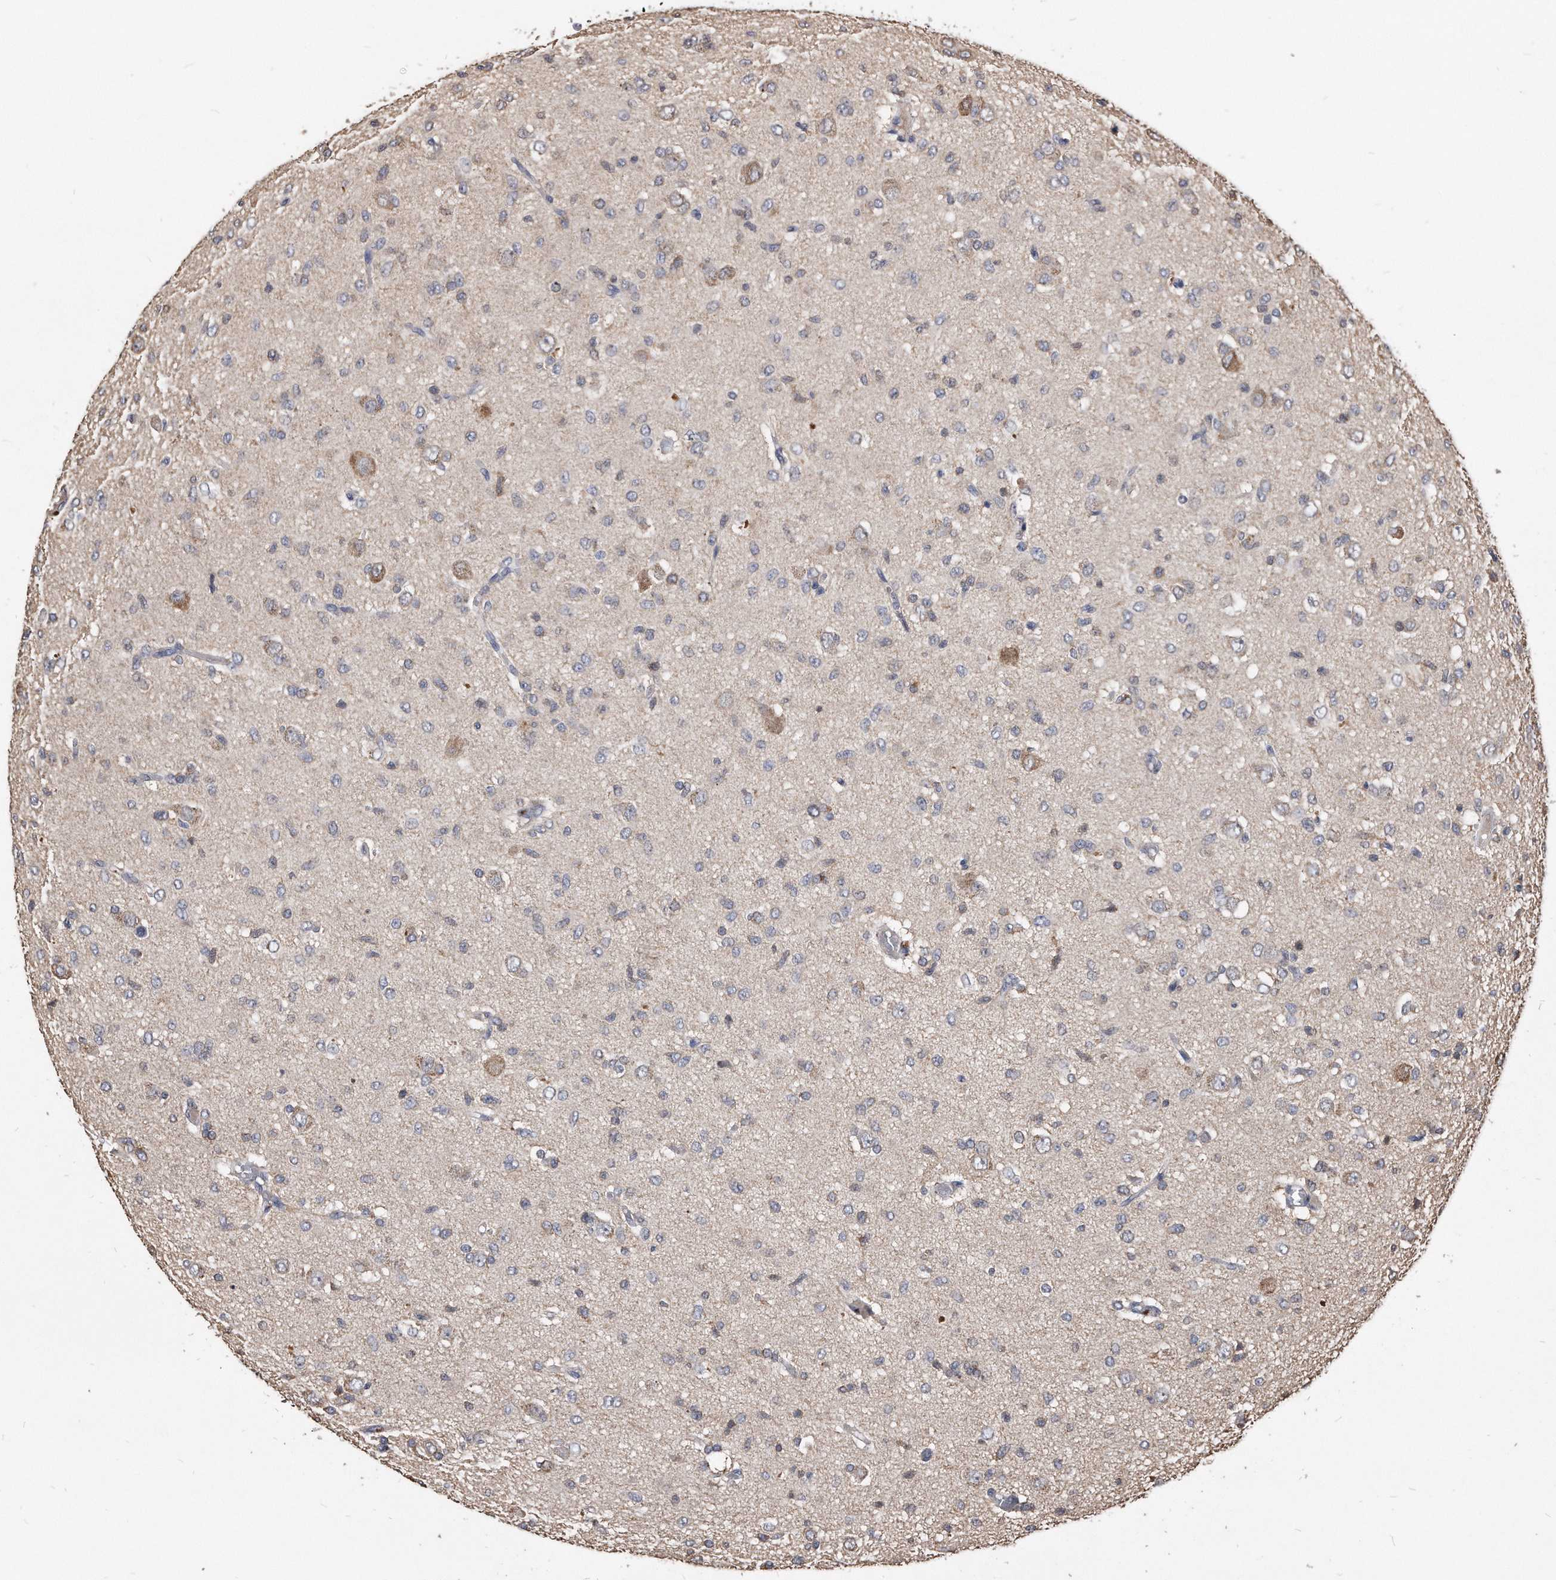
{"staining": {"intensity": "negative", "quantity": "none", "location": "none"}, "tissue": "glioma", "cell_type": "Tumor cells", "image_type": "cancer", "snomed": [{"axis": "morphology", "description": "Glioma, malignant, High grade"}, {"axis": "topography", "description": "Brain"}], "caption": "An IHC photomicrograph of malignant high-grade glioma is shown. There is no staining in tumor cells of malignant high-grade glioma.", "gene": "IL20RA", "patient": {"sex": "female", "age": 59}}